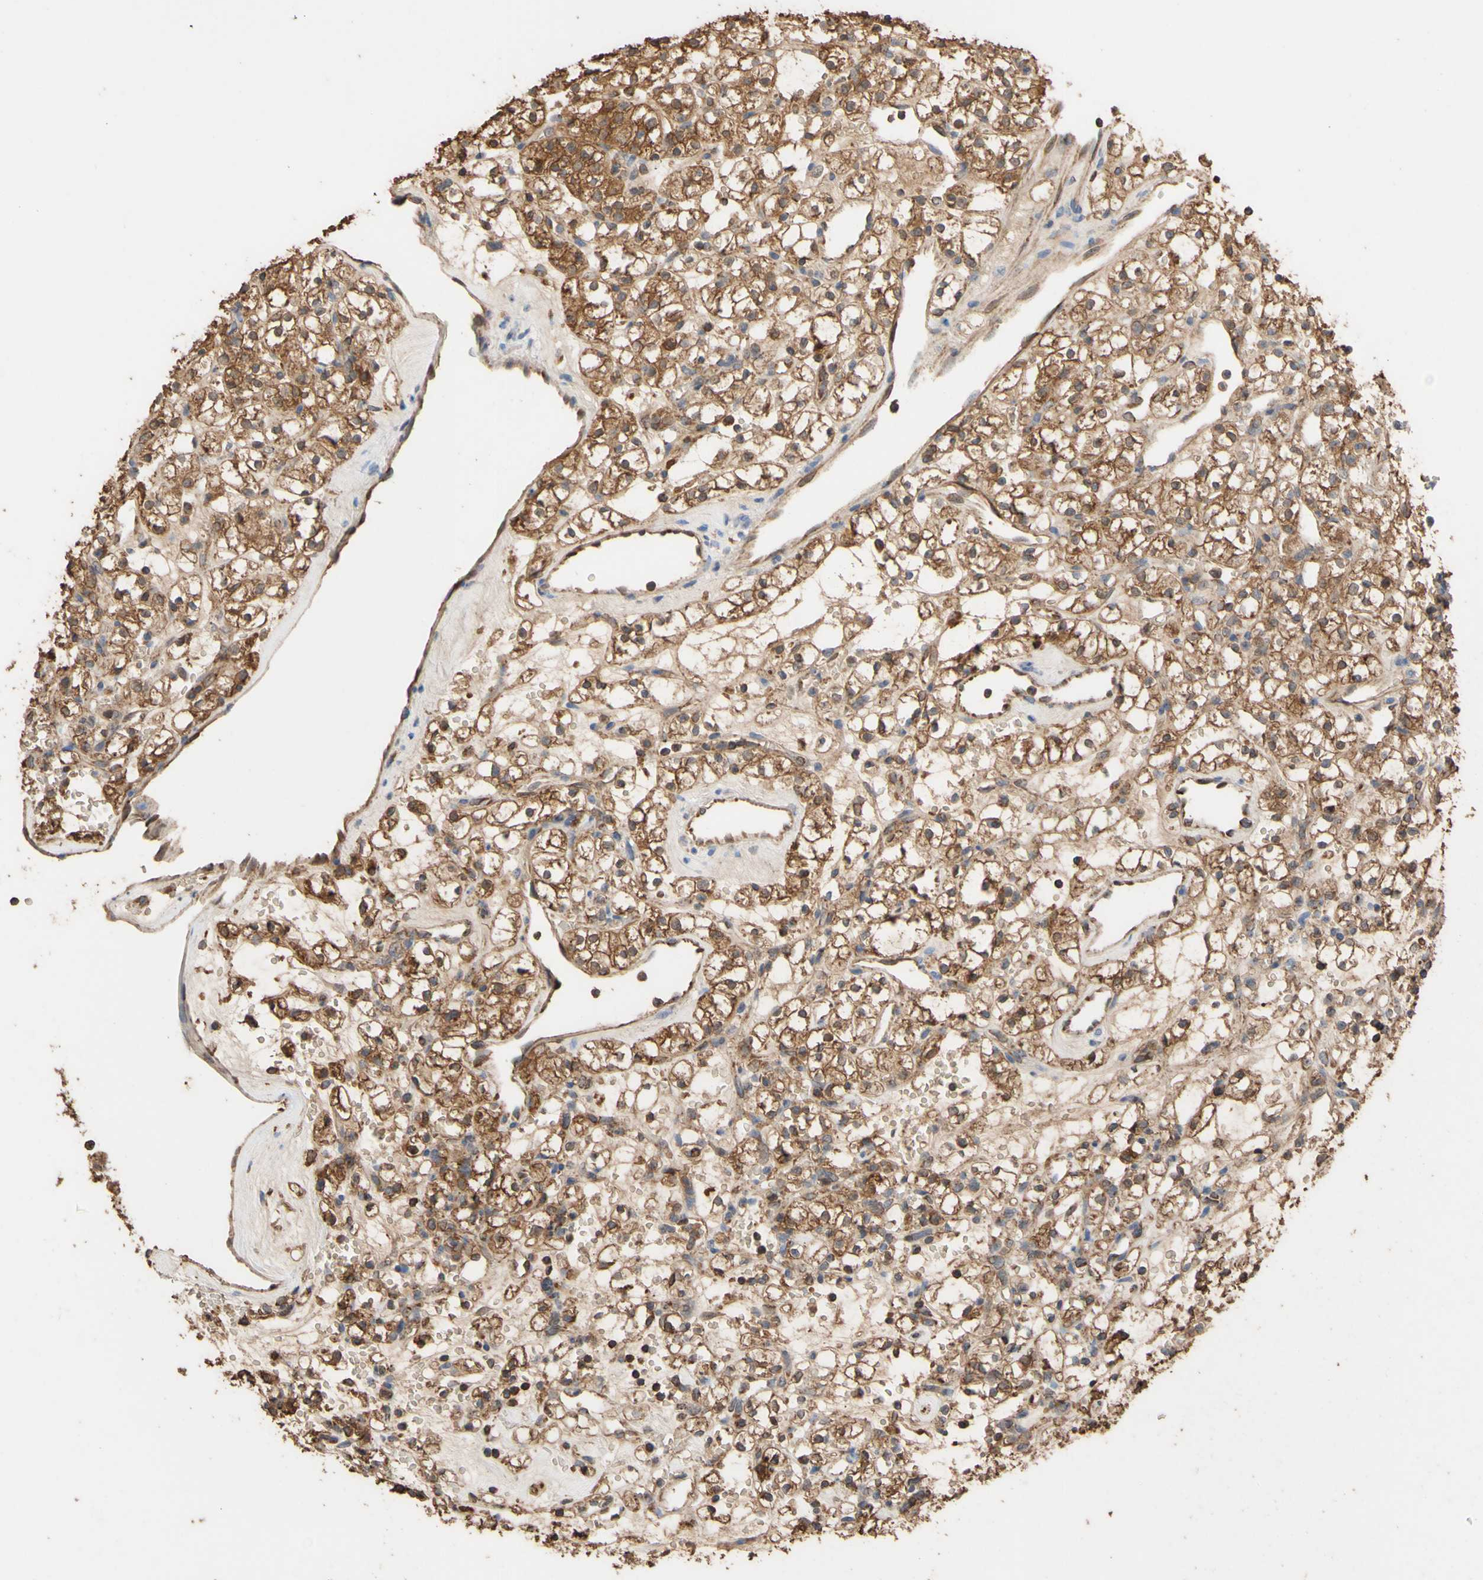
{"staining": {"intensity": "moderate", "quantity": ">75%", "location": "cytoplasmic/membranous"}, "tissue": "renal cancer", "cell_type": "Tumor cells", "image_type": "cancer", "snomed": [{"axis": "morphology", "description": "Adenocarcinoma, NOS"}, {"axis": "topography", "description": "Kidney"}], "caption": "Renal cancer (adenocarcinoma) stained for a protein (brown) shows moderate cytoplasmic/membranous positive staining in approximately >75% of tumor cells.", "gene": "ALDH9A1", "patient": {"sex": "female", "age": 60}}